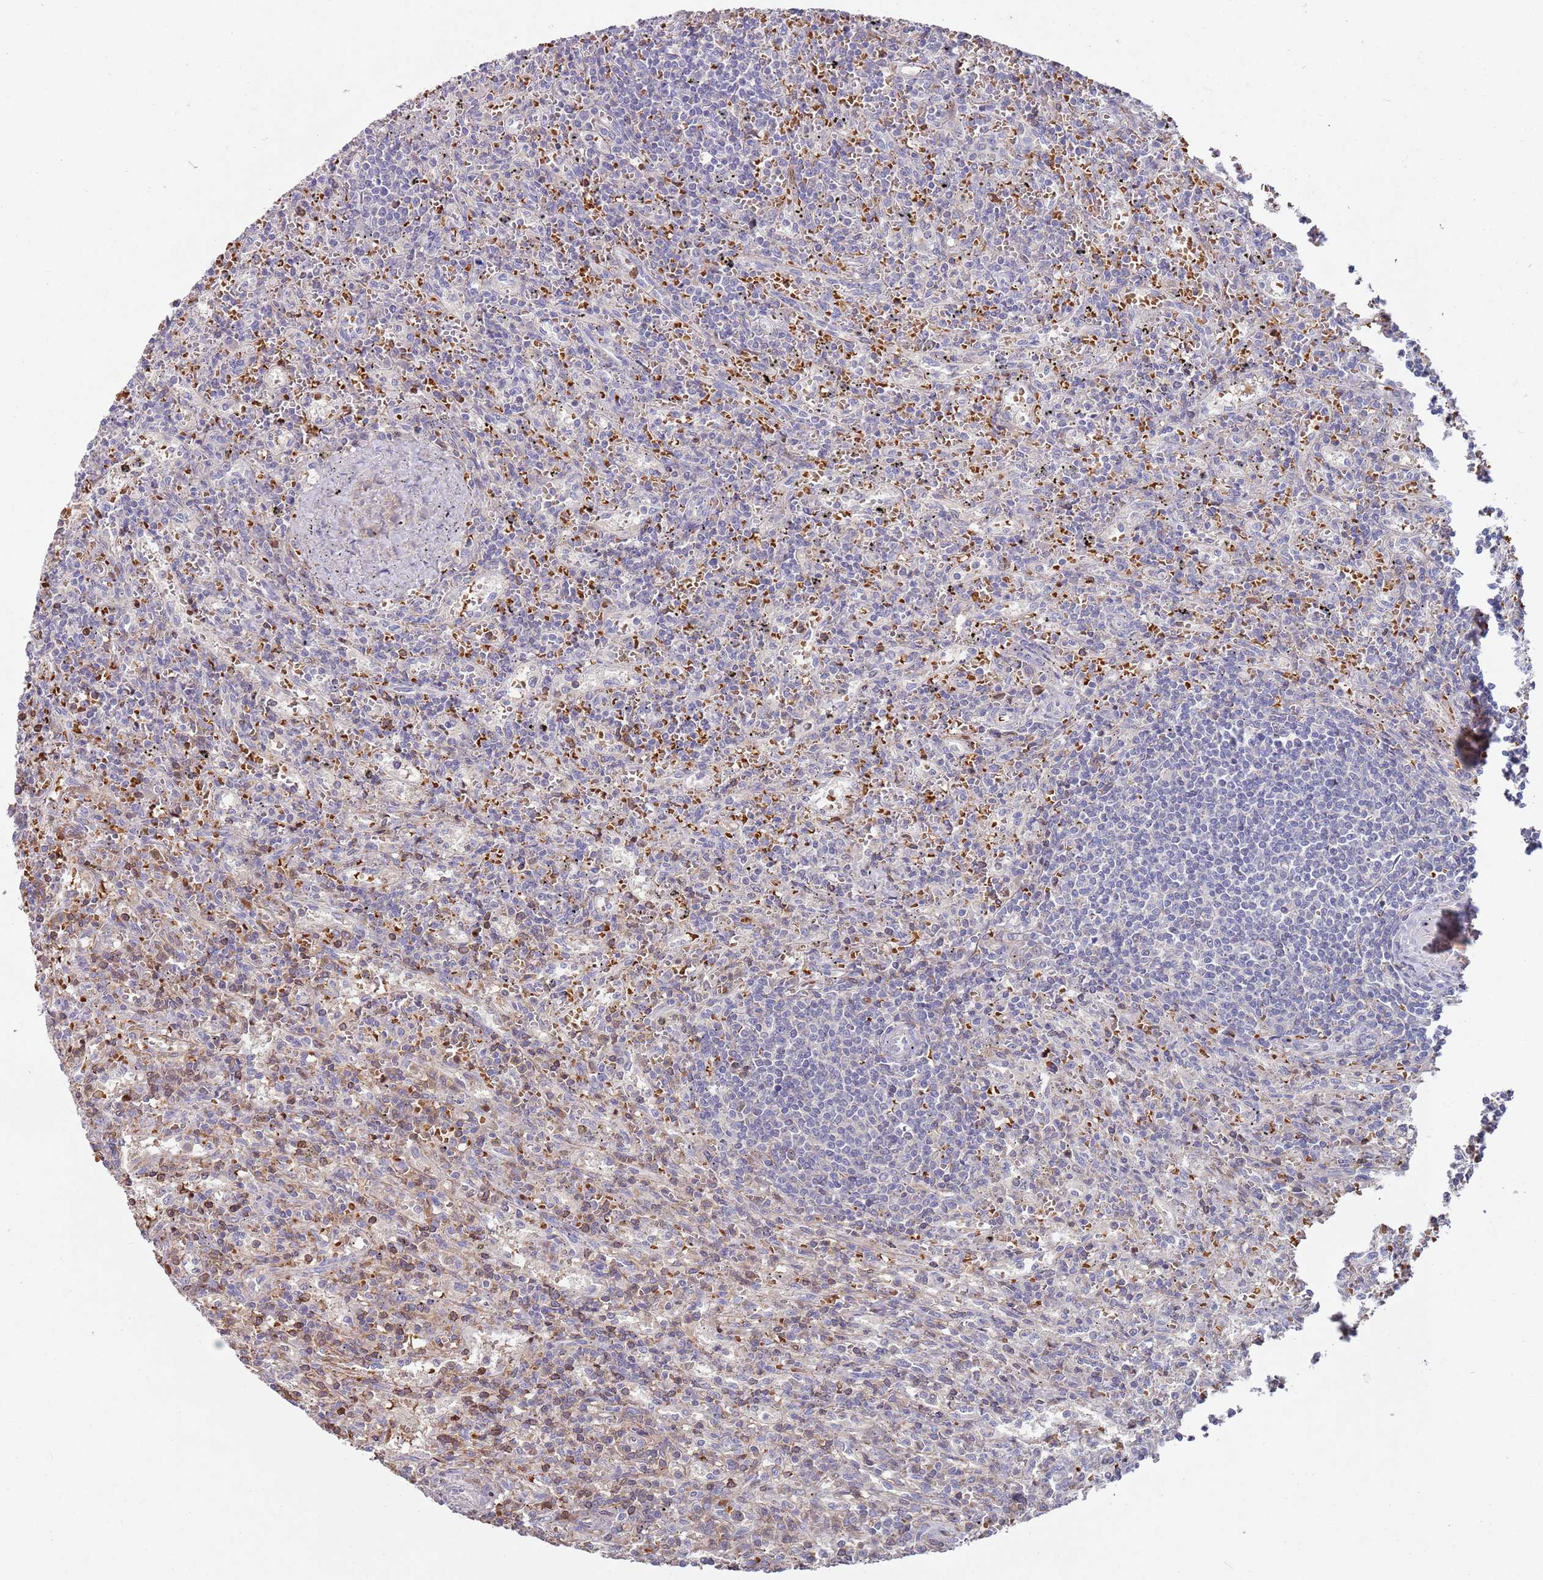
{"staining": {"intensity": "negative", "quantity": "none", "location": "none"}, "tissue": "lymphoma", "cell_type": "Tumor cells", "image_type": "cancer", "snomed": [{"axis": "morphology", "description": "Malignant lymphoma, non-Hodgkin's type, Low grade"}, {"axis": "topography", "description": "Spleen"}], "caption": "This is an immunohistochemistry (IHC) photomicrograph of human lymphoma. There is no staining in tumor cells.", "gene": "LACC1", "patient": {"sex": "male", "age": 76}}